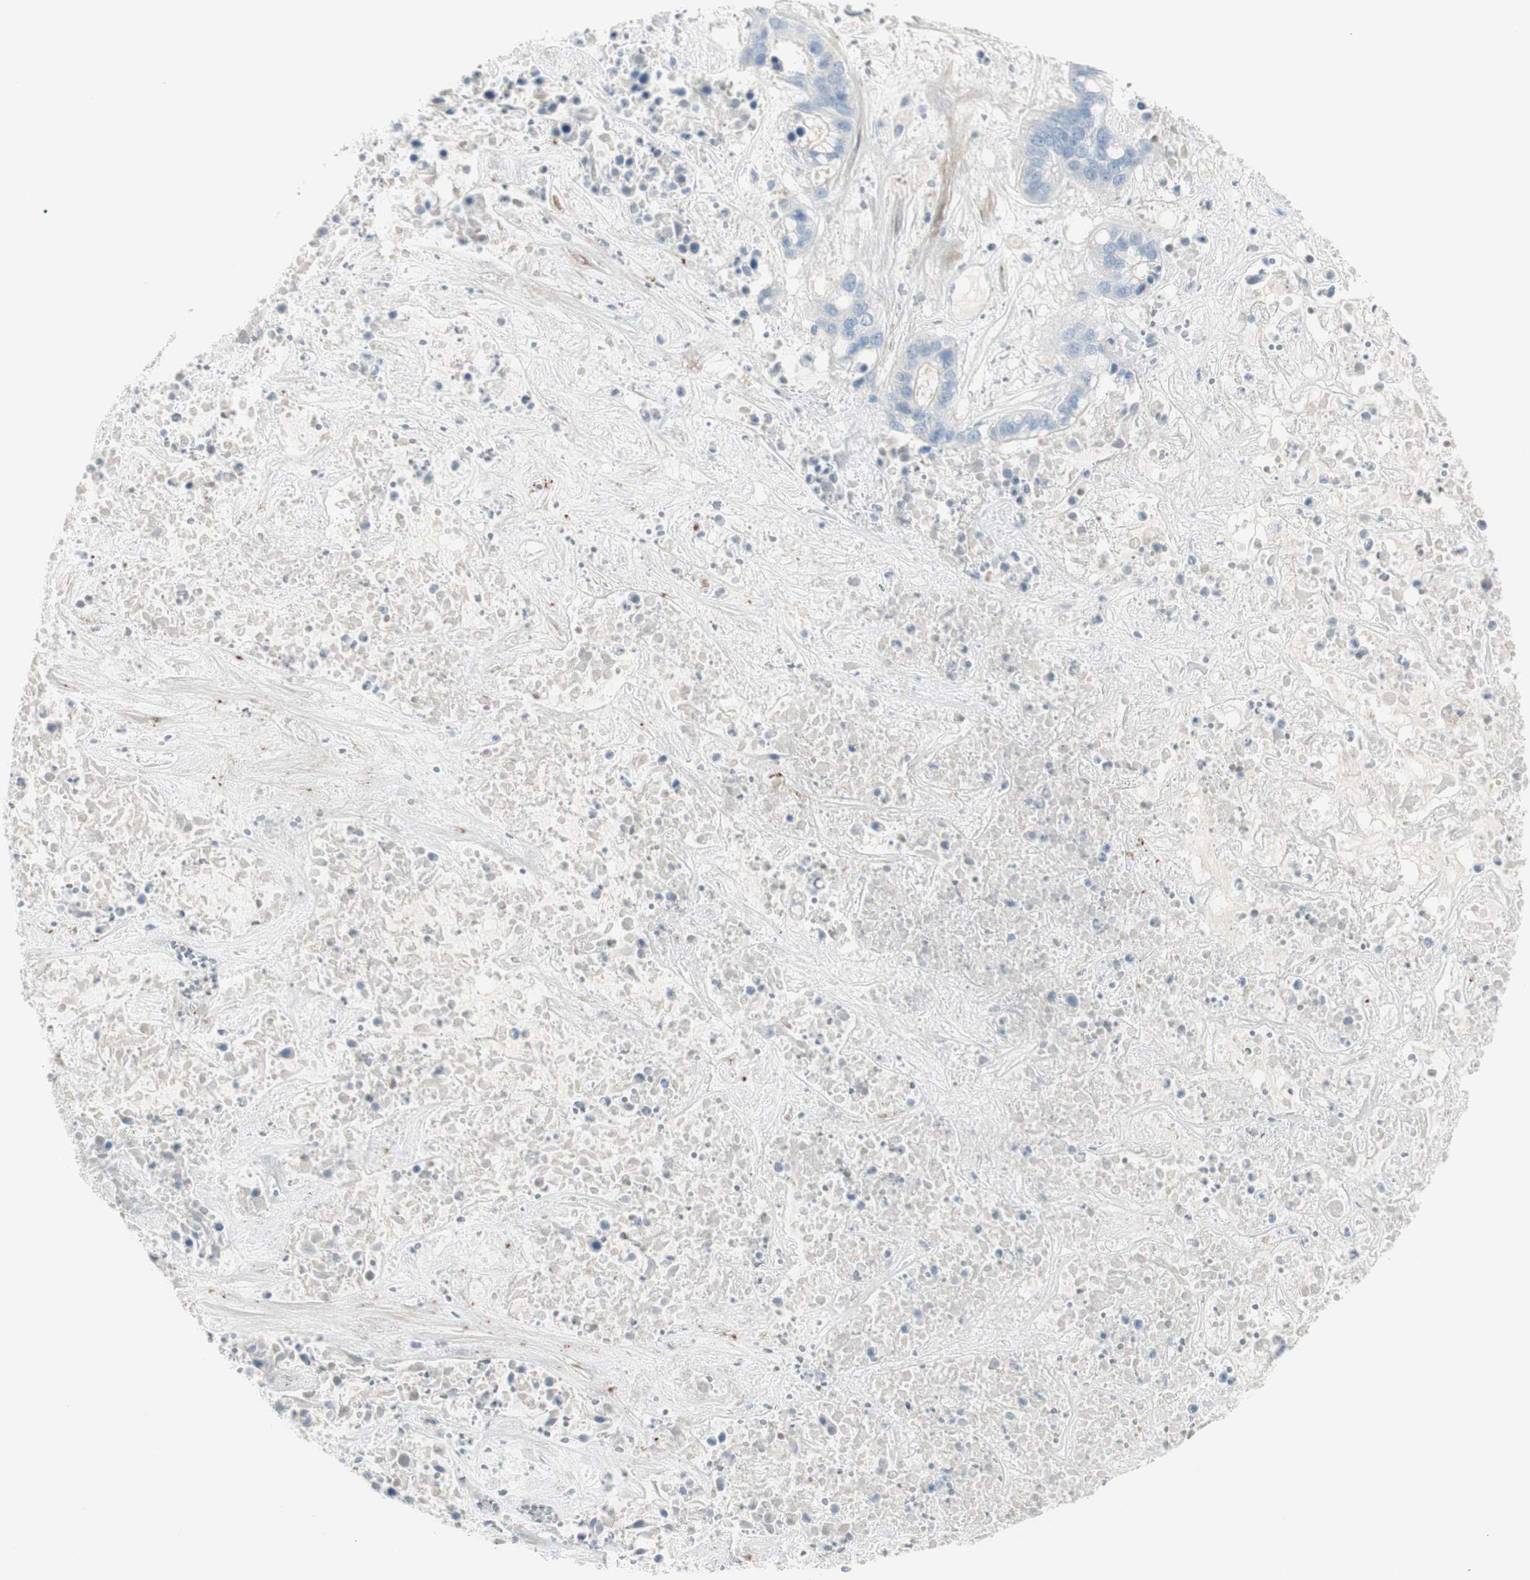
{"staining": {"intensity": "negative", "quantity": "none", "location": "none"}, "tissue": "liver cancer", "cell_type": "Tumor cells", "image_type": "cancer", "snomed": [{"axis": "morphology", "description": "Cholangiocarcinoma"}, {"axis": "topography", "description": "Liver"}], "caption": "Human liver cancer stained for a protein using immunohistochemistry (IHC) reveals no positivity in tumor cells.", "gene": "CACNA2D1", "patient": {"sex": "female", "age": 65}}